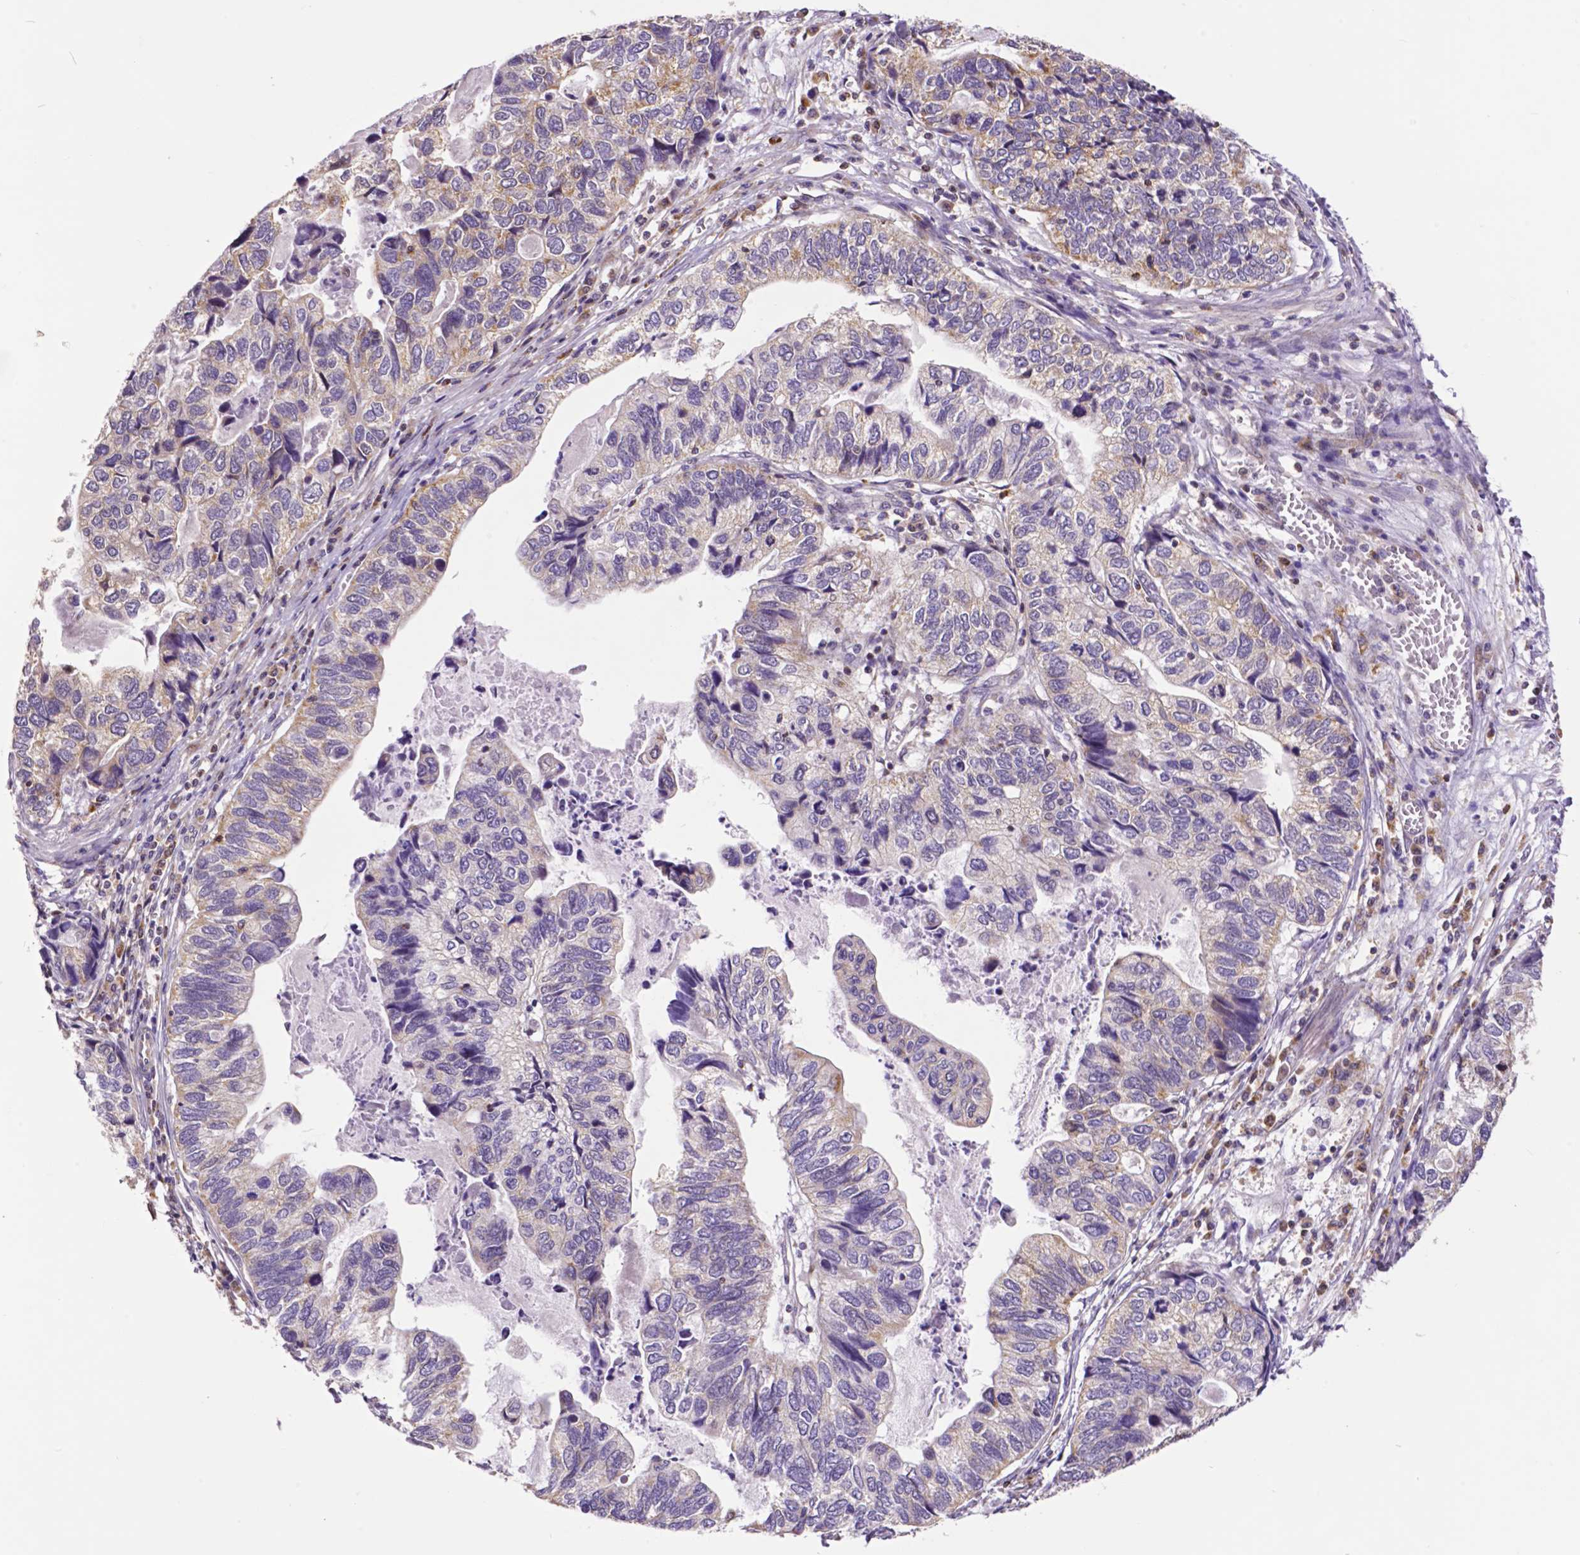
{"staining": {"intensity": "weak", "quantity": "25%-75%", "location": "cytoplasmic/membranous"}, "tissue": "stomach cancer", "cell_type": "Tumor cells", "image_type": "cancer", "snomed": [{"axis": "morphology", "description": "Adenocarcinoma, NOS"}, {"axis": "topography", "description": "Stomach, upper"}], "caption": "Immunohistochemical staining of human adenocarcinoma (stomach) reveals weak cytoplasmic/membranous protein staining in approximately 25%-75% of tumor cells.", "gene": "MCL1", "patient": {"sex": "female", "age": 67}}